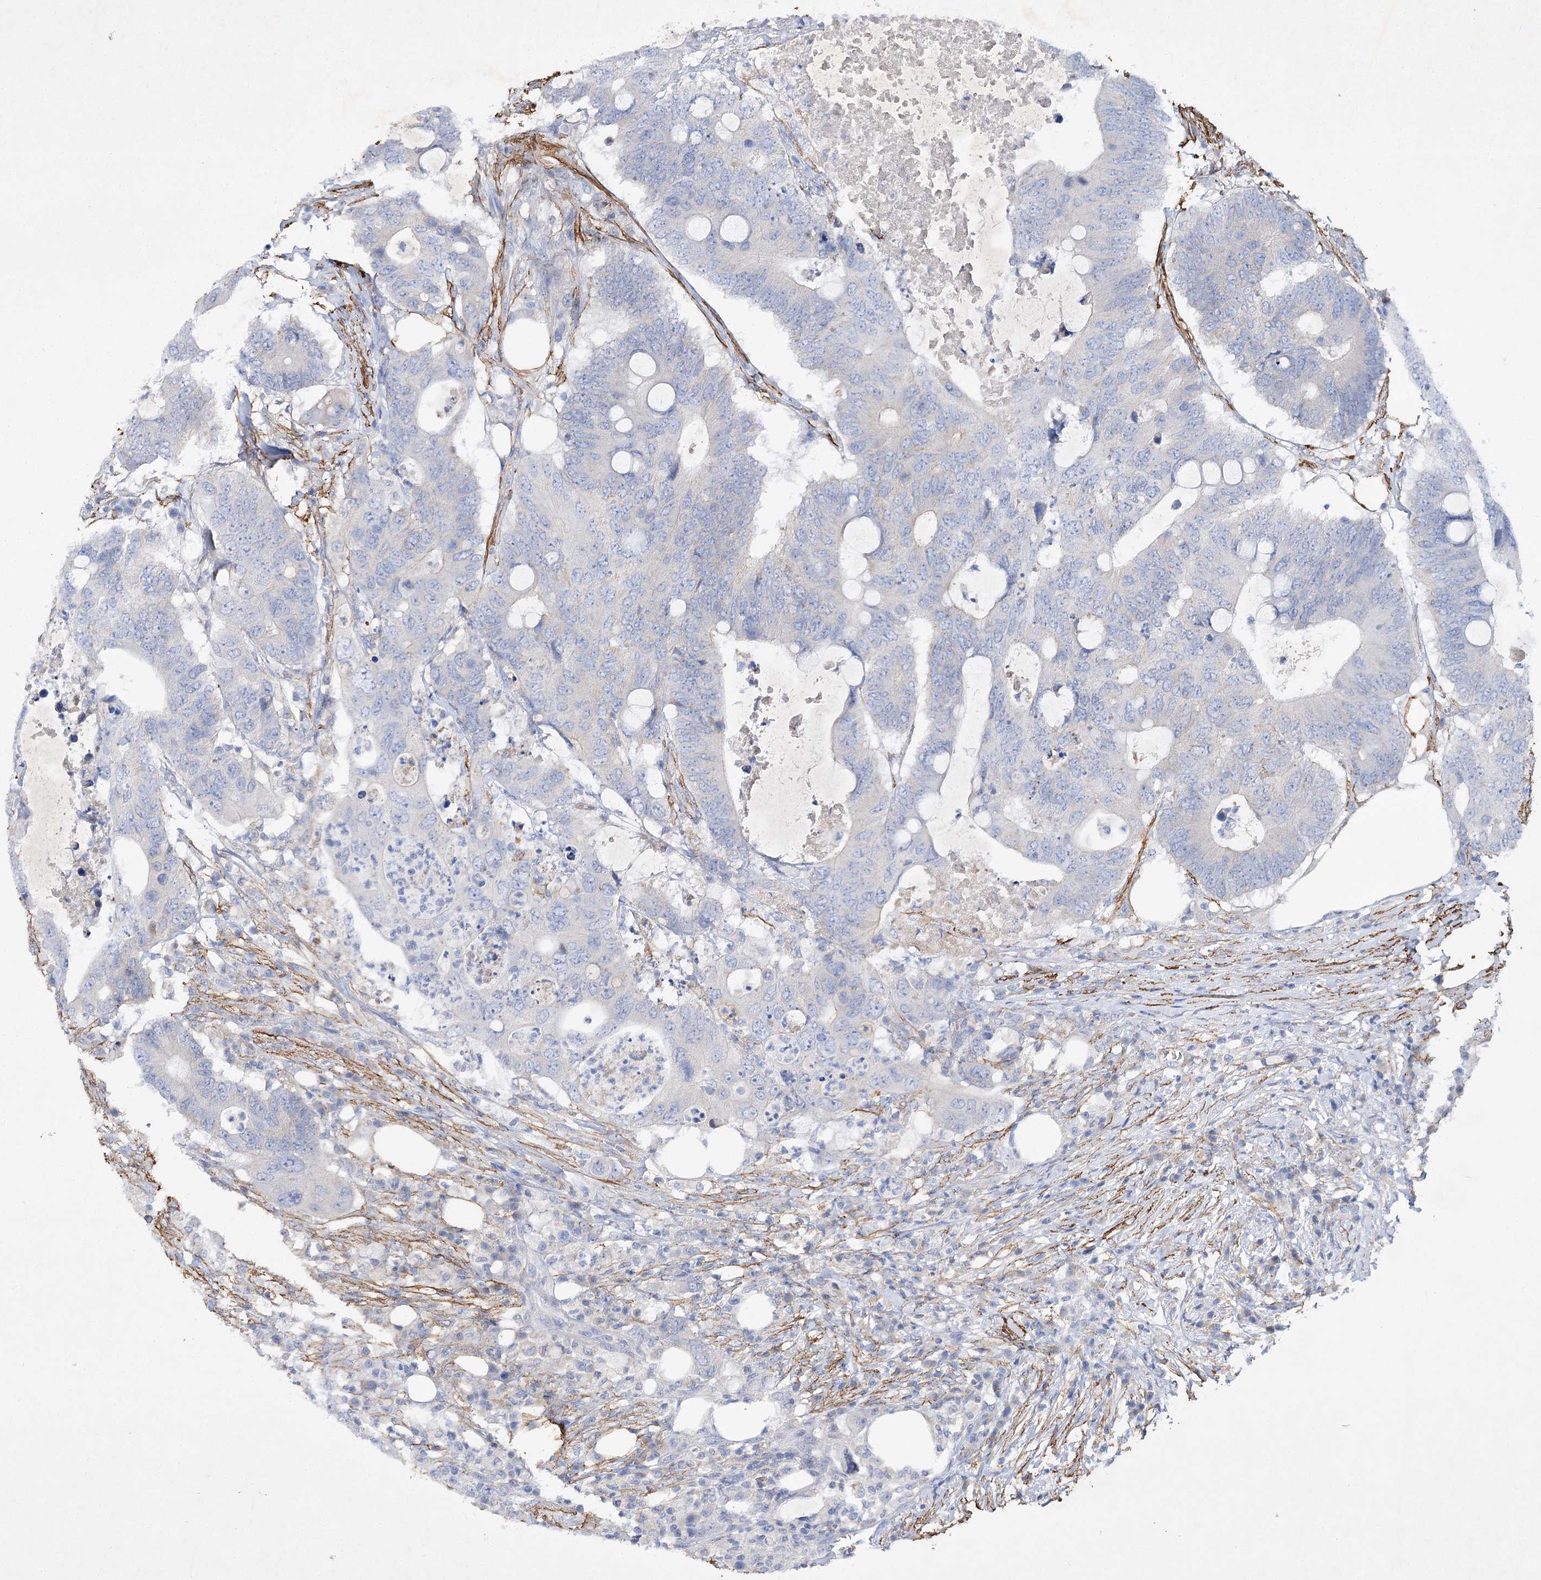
{"staining": {"intensity": "negative", "quantity": "none", "location": "none"}, "tissue": "colorectal cancer", "cell_type": "Tumor cells", "image_type": "cancer", "snomed": [{"axis": "morphology", "description": "Adenocarcinoma, NOS"}, {"axis": "topography", "description": "Colon"}], "caption": "Colorectal cancer stained for a protein using immunohistochemistry (IHC) shows no positivity tumor cells.", "gene": "RTN2", "patient": {"sex": "male", "age": 71}}